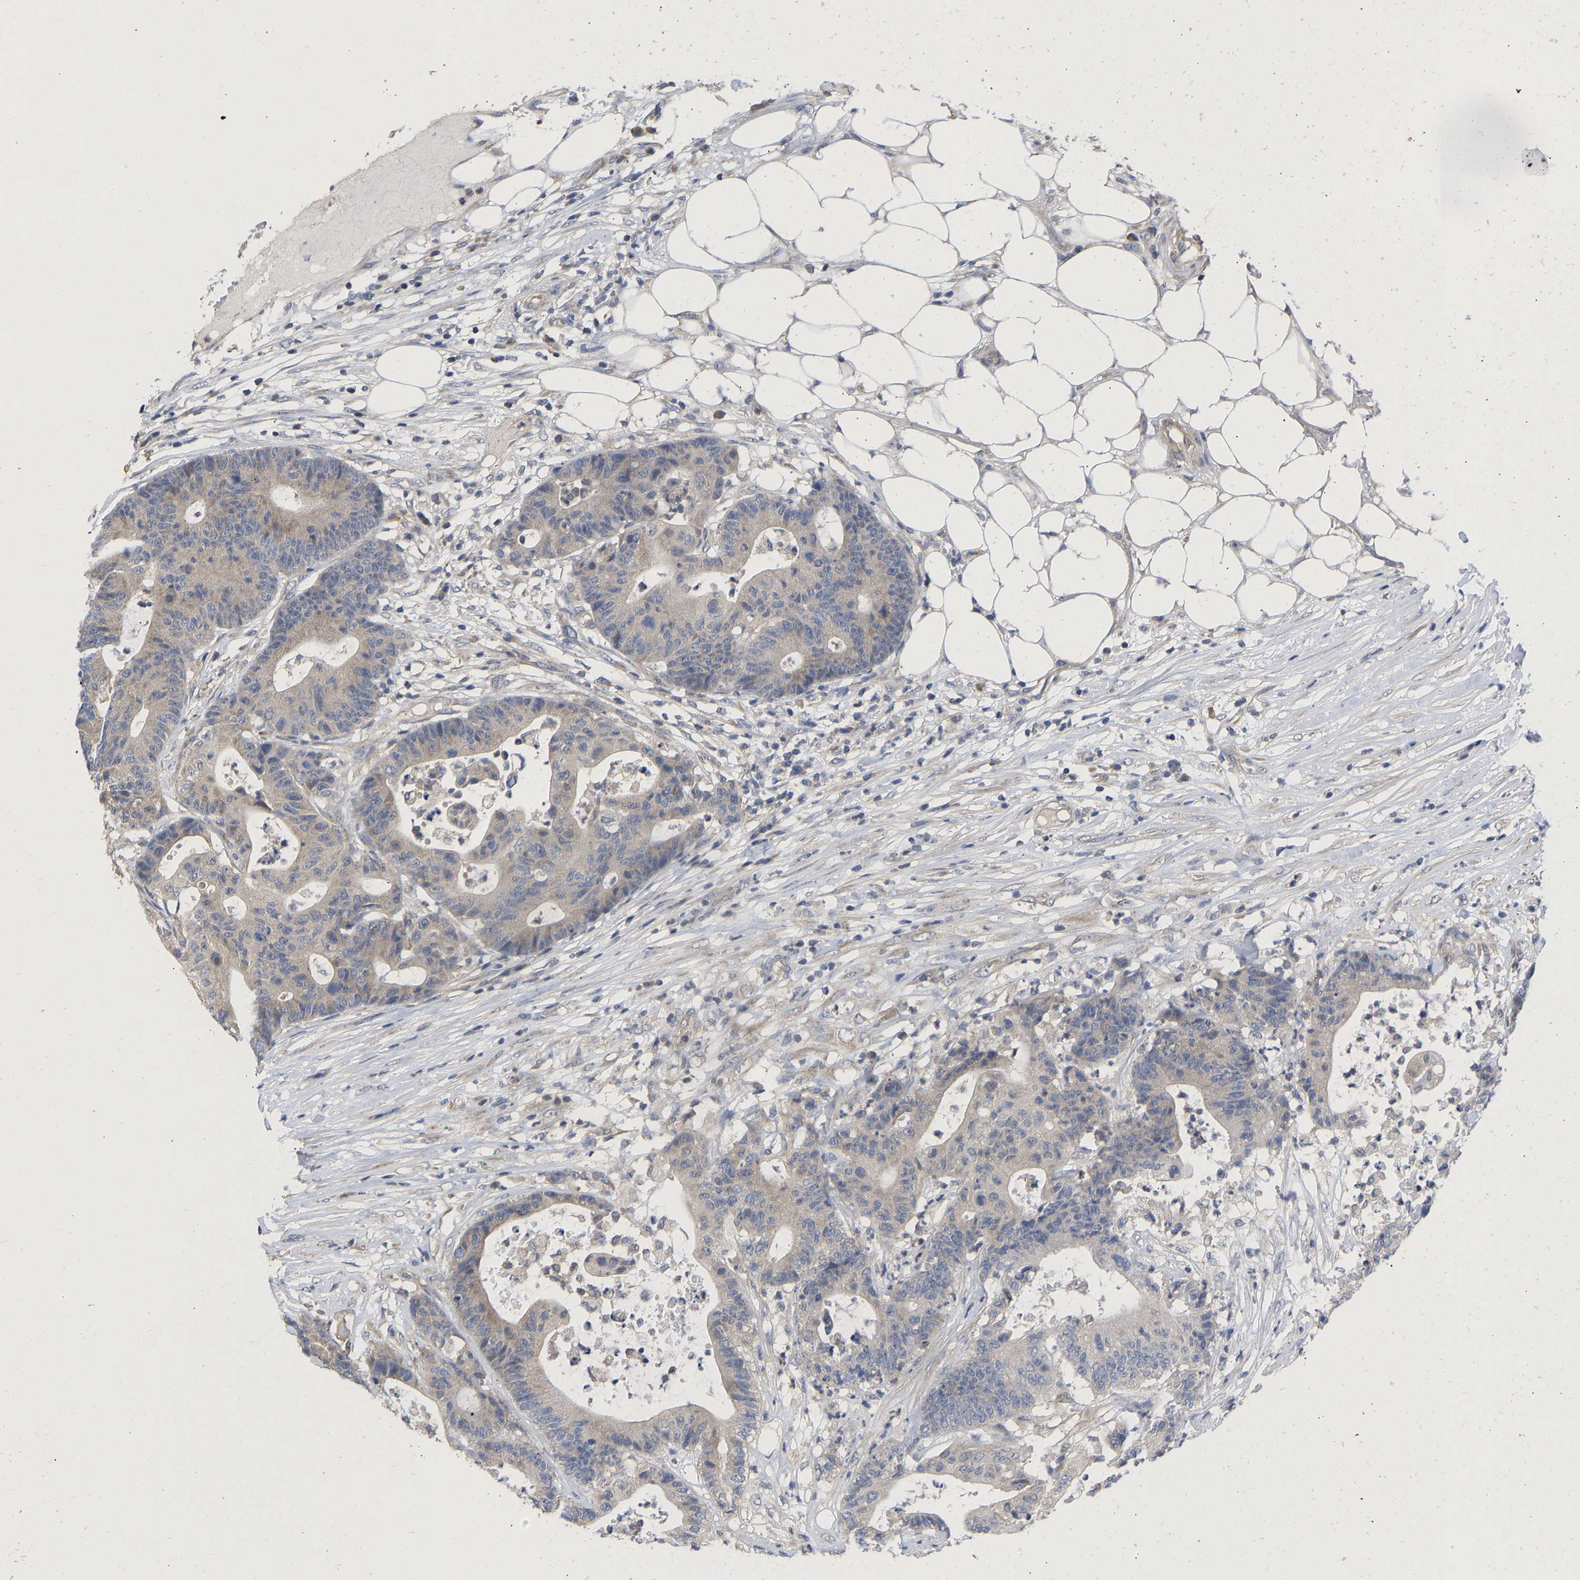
{"staining": {"intensity": "weak", "quantity": "25%-75%", "location": "cytoplasmic/membranous"}, "tissue": "colorectal cancer", "cell_type": "Tumor cells", "image_type": "cancer", "snomed": [{"axis": "morphology", "description": "Adenocarcinoma, NOS"}, {"axis": "topography", "description": "Colon"}], "caption": "The photomicrograph demonstrates staining of colorectal cancer (adenocarcinoma), revealing weak cytoplasmic/membranous protein staining (brown color) within tumor cells. The staining was performed using DAB (3,3'-diaminobenzidine) to visualize the protein expression in brown, while the nuclei were stained in blue with hematoxylin (Magnification: 20x).", "gene": "MAP2K3", "patient": {"sex": "female", "age": 84}}